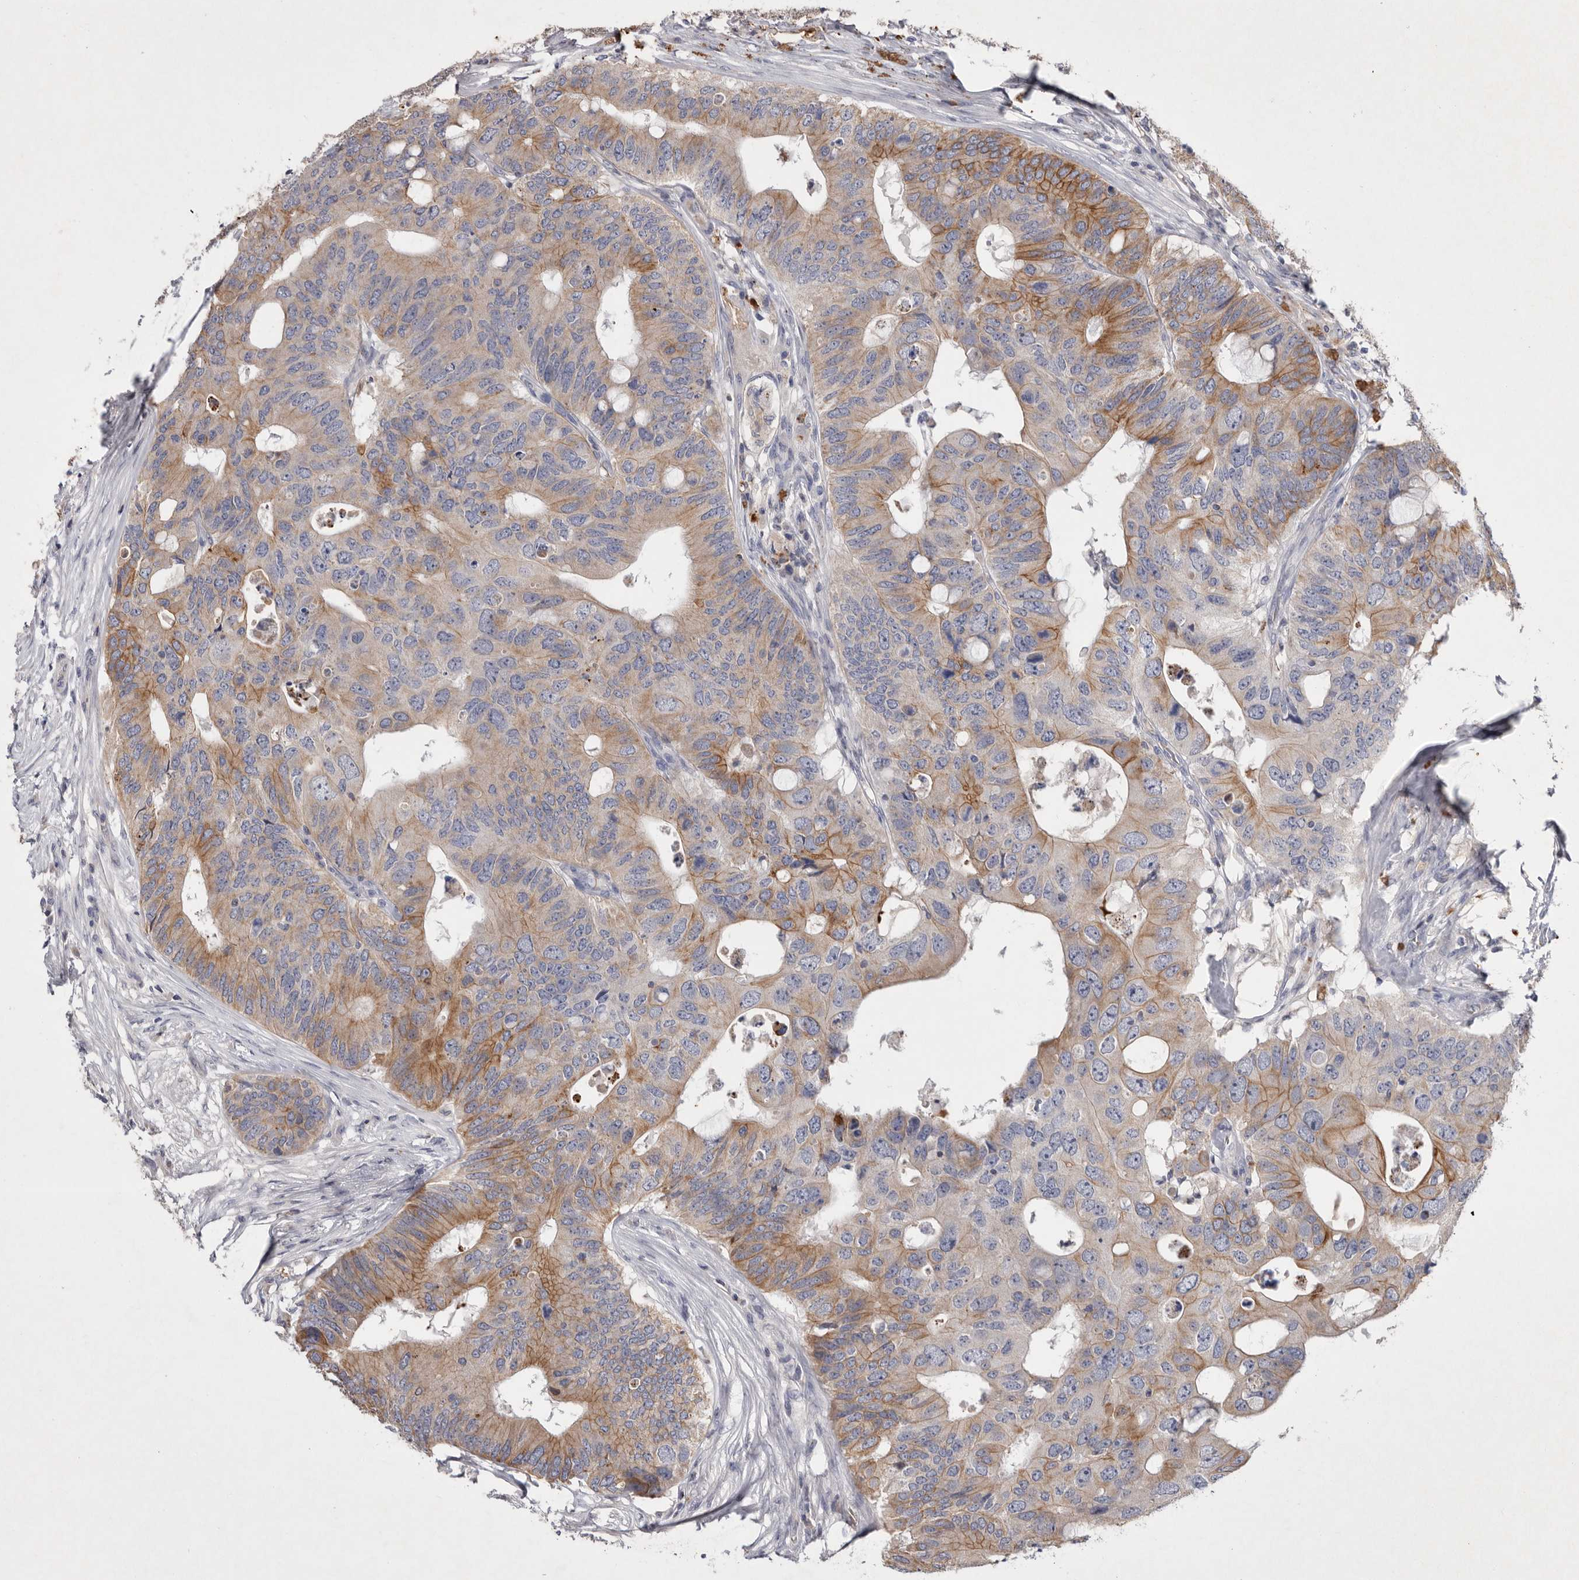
{"staining": {"intensity": "moderate", "quantity": "<25%", "location": "cytoplasmic/membranous"}, "tissue": "colorectal cancer", "cell_type": "Tumor cells", "image_type": "cancer", "snomed": [{"axis": "morphology", "description": "Adenocarcinoma, NOS"}, {"axis": "topography", "description": "Colon"}], "caption": "Colorectal cancer (adenocarcinoma) stained for a protein (brown) shows moderate cytoplasmic/membranous positive positivity in approximately <25% of tumor cells.", "gene": "TNFSF14", "patient": {"sex": "male", "age": 71}}